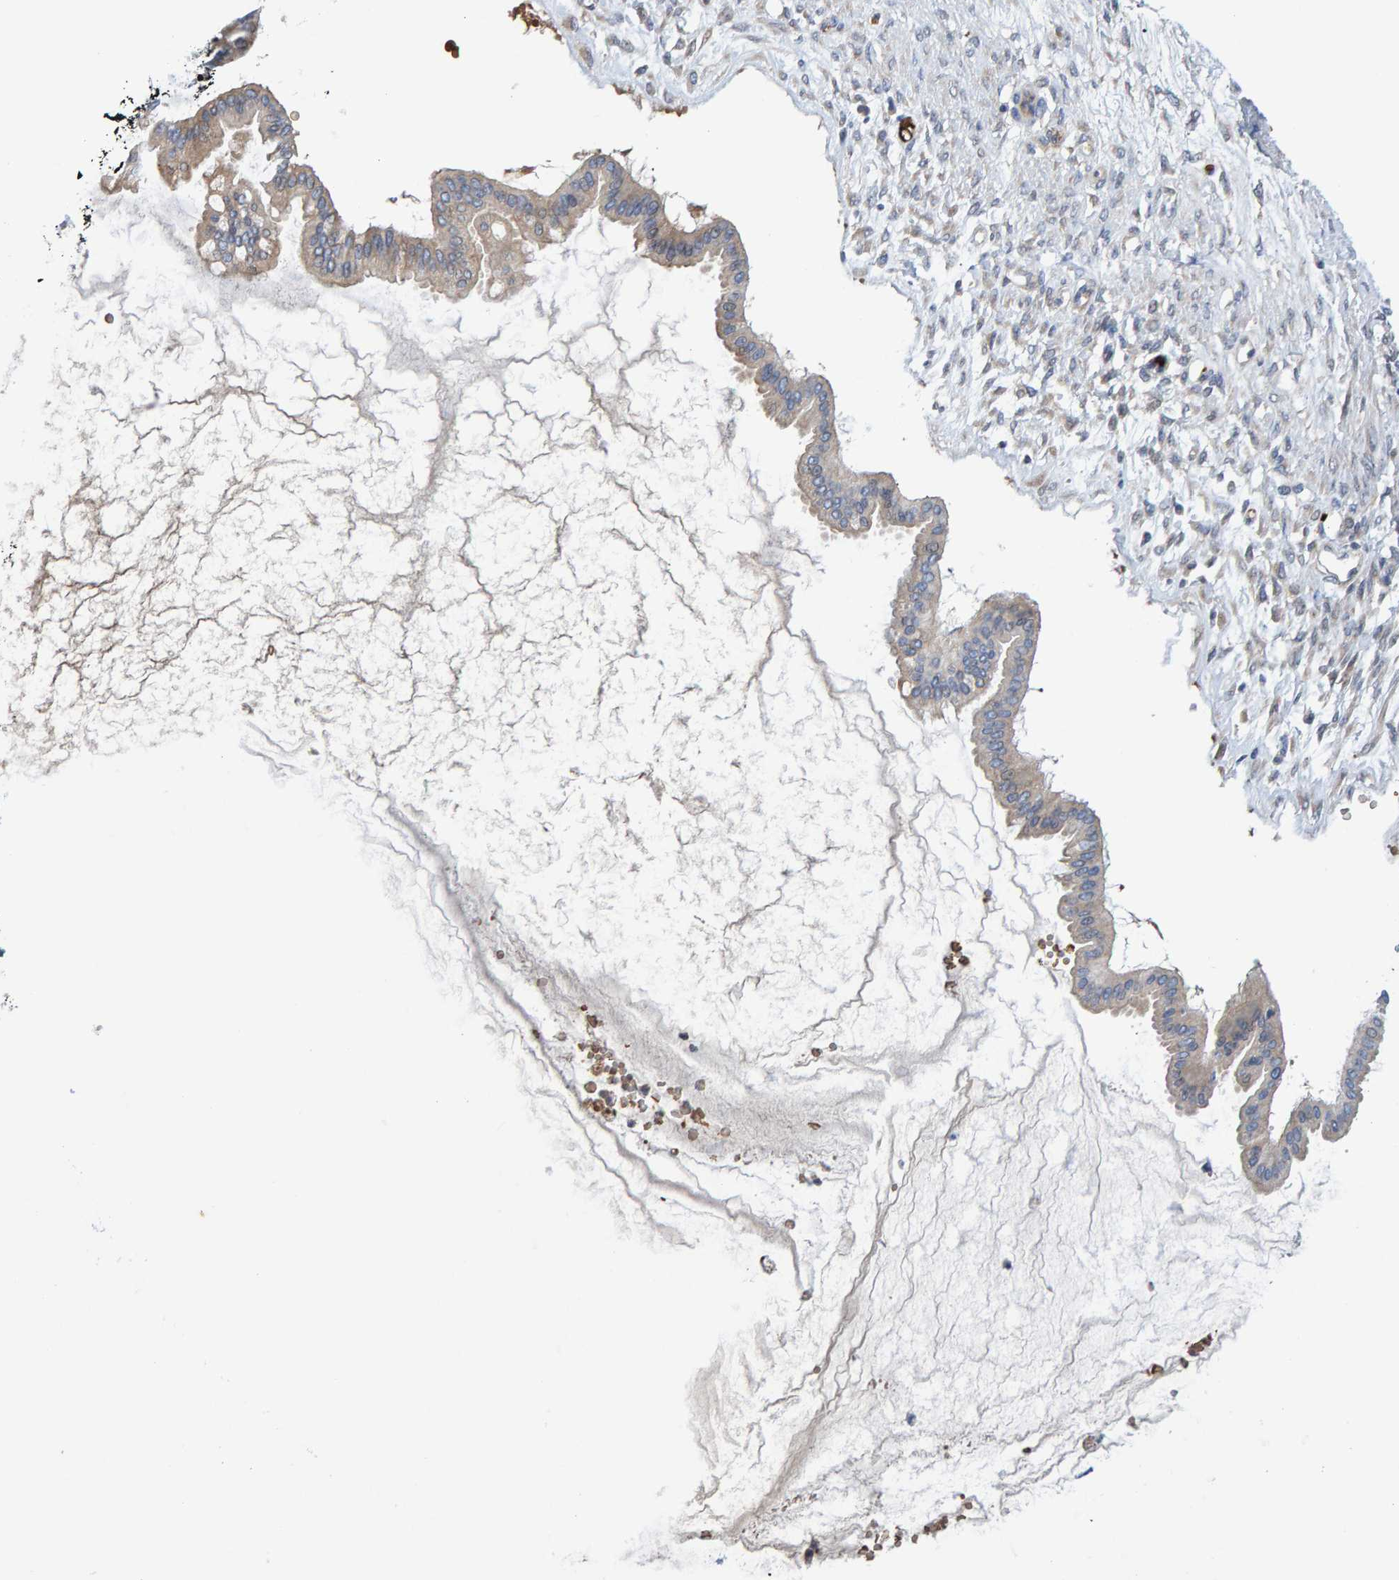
{"staining": {"intensity": "weak", "quantity": ">75%", "location": "cytoplasmic/membranous"}, "tissue": "ovarian cancer", "cell_type": "Tumor cells", "image_type": "cancer", "snomed": [{"axis": "morphology", "description": "Cystadenocarcinoma, mucinous, NOS"}, {"axis": "topography", "description": "Ovary"}], "caption": "Protein staining of ovarian mucinous cystadenocarcinoma tissue shows weak cytoplasmic/membranous staining in approximately >75% of tumor cells. The staining was performed using DAB to visualize the protein expression in brown, while the nuclei were stained in blue with hematoxylin (Magnification: 20x).", "gene": "VPS9D1", "patient": {"sex": "female", "age": 73}}